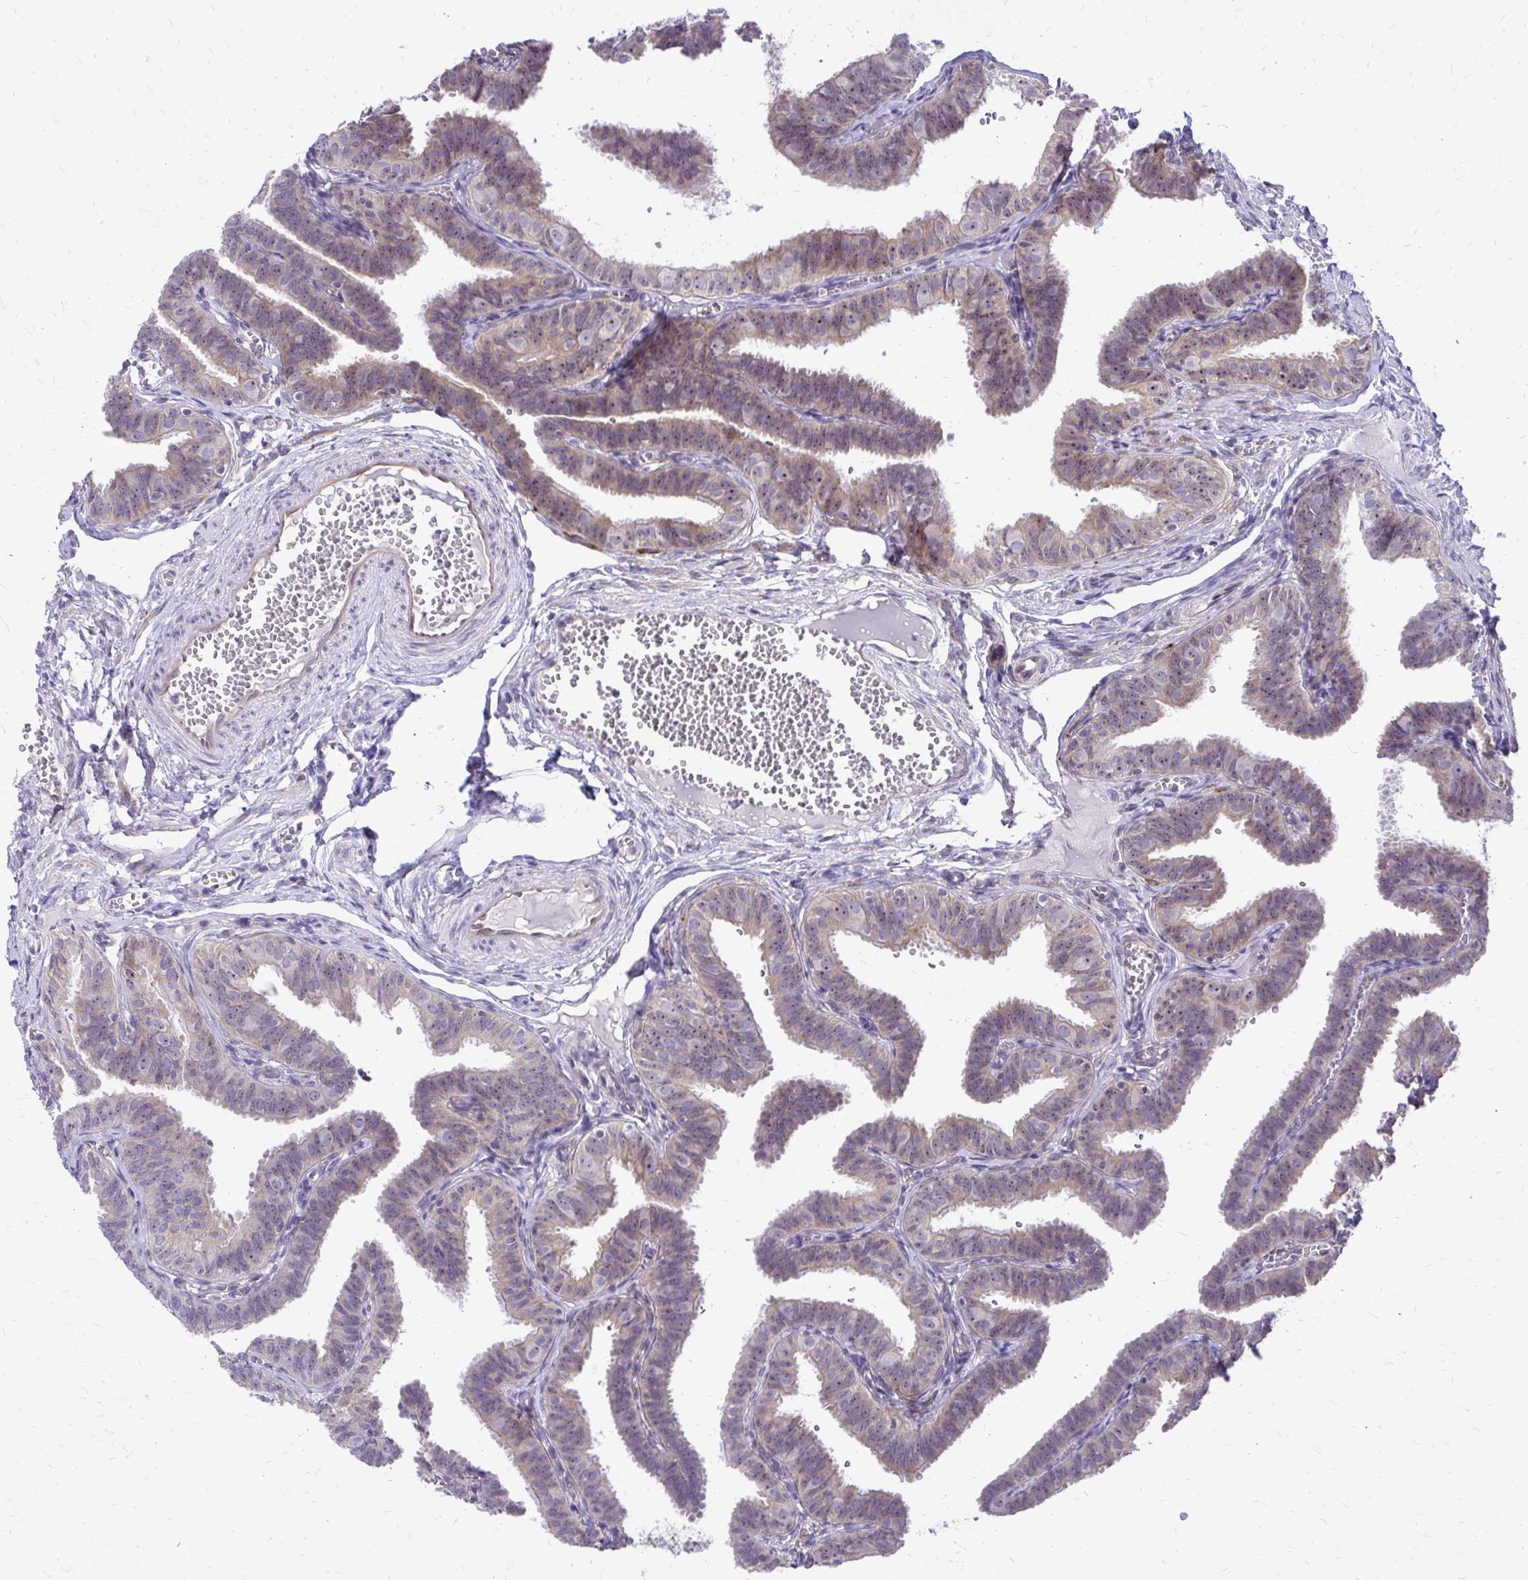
{"staining": {"intensity": "moderate", "quantity": "<25%", "location": "nuclear"}, "tissue": "fallopian tube", "cell_type": "Glandular cells", "image_type": "normal", "snomed": [{"axis": "morphology", "description": "Normal tissue, NOS"}, {"axis": "topography", "description": "Fallopian tube"}], "caption": "Glandular cells exhibit moderate nuclear expression in approximately <25% of cells in normal fallopian tube.", "gene": "NIFK", "patient": {"sex": "female", "age": 25}}